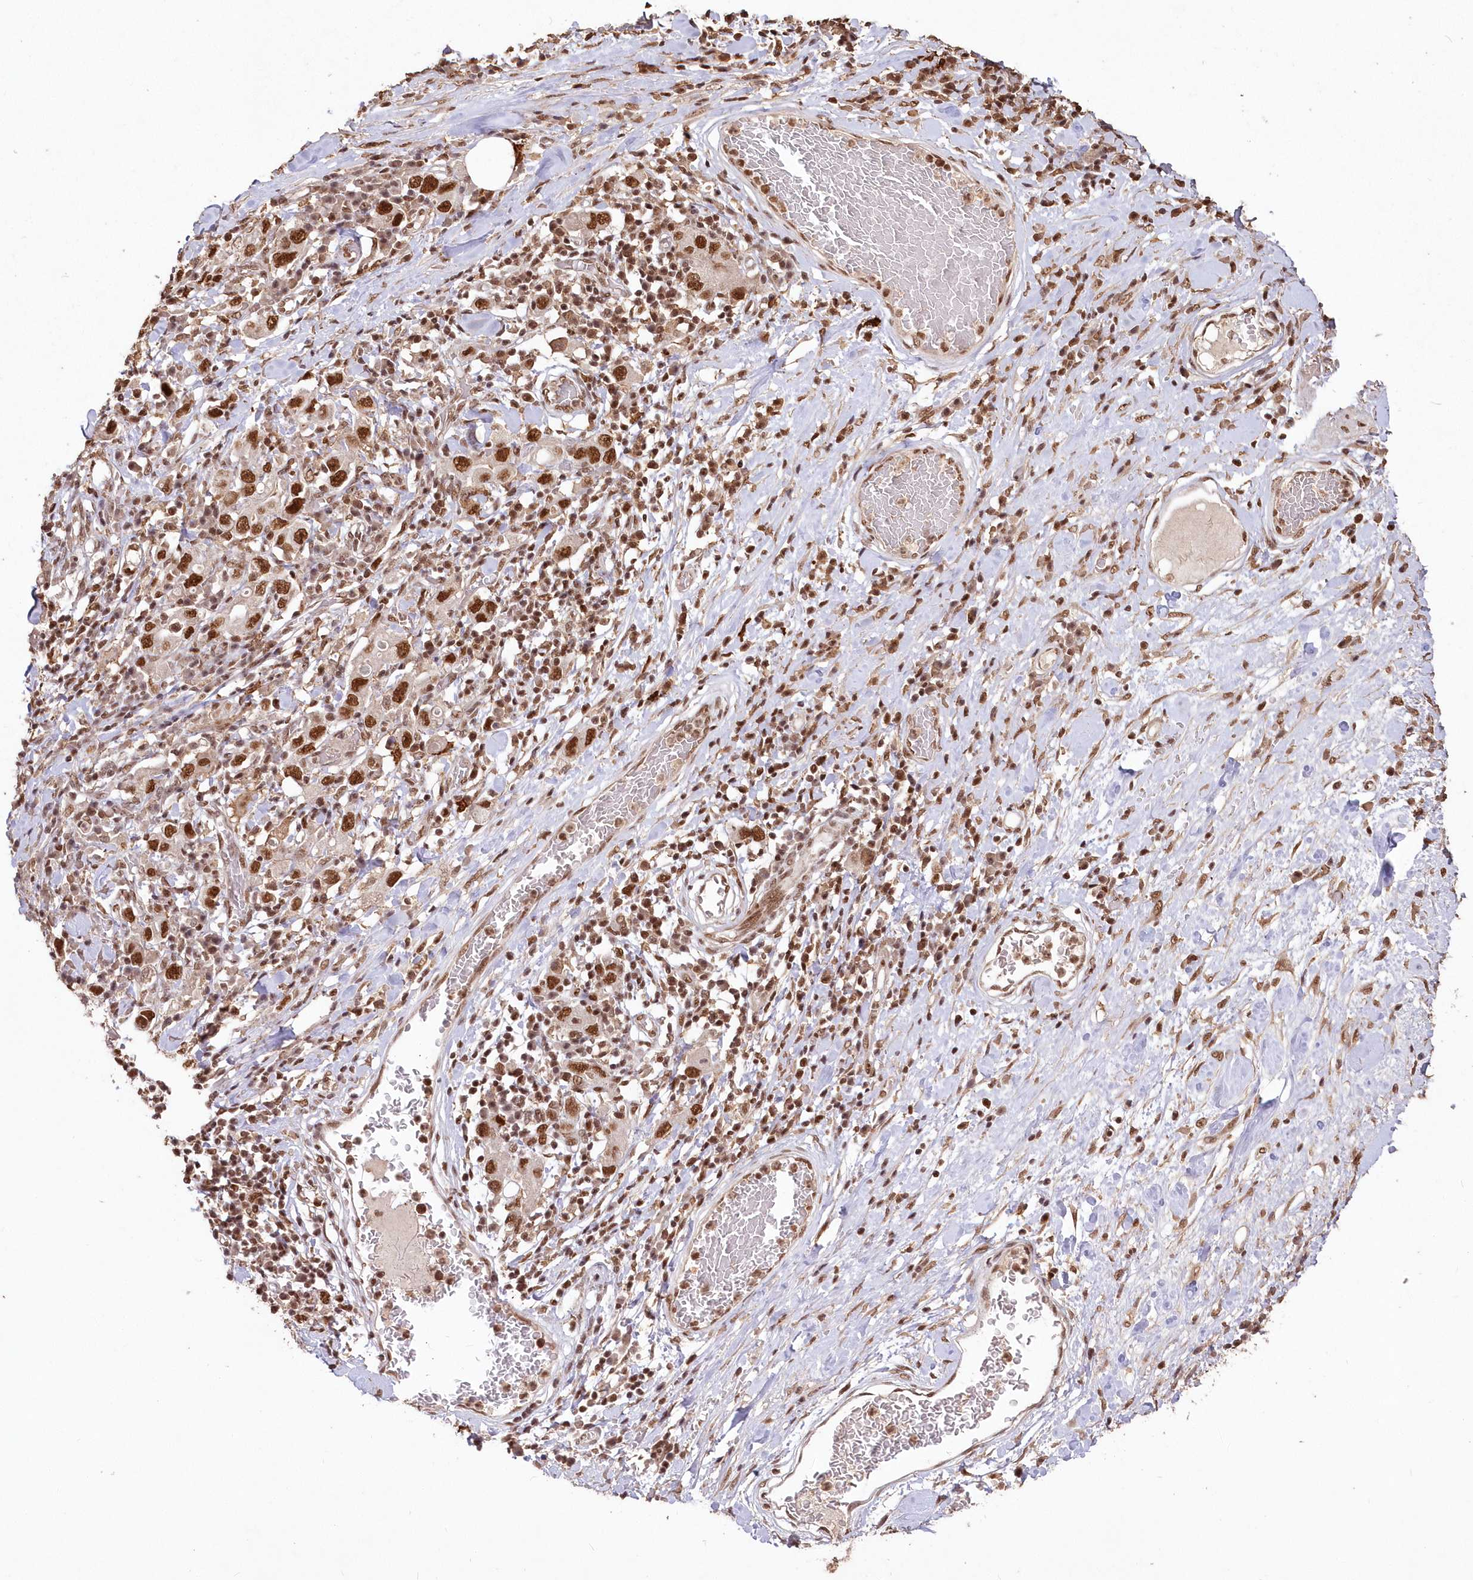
{"staining": {"intensity": "strong", "quantity": ">75%", "location": "nuclear"}, "tissue": "stomach cancer", "cell_type": "Tumor cells", "image_type": "cancer", "snomed": [{"axis": "morphology", "description": "Adenocarcinoma, NOS"}, {"axis": "topography", "description": "Stomach, upper"}], "caption": "Immunohistochemical staining of human stomach adenocarcinoma reveals strong nuclear protein expression in about >75% of tumor cells.", "gene": "PDS5A", "patient": {"sex": "male", "age": 62}}